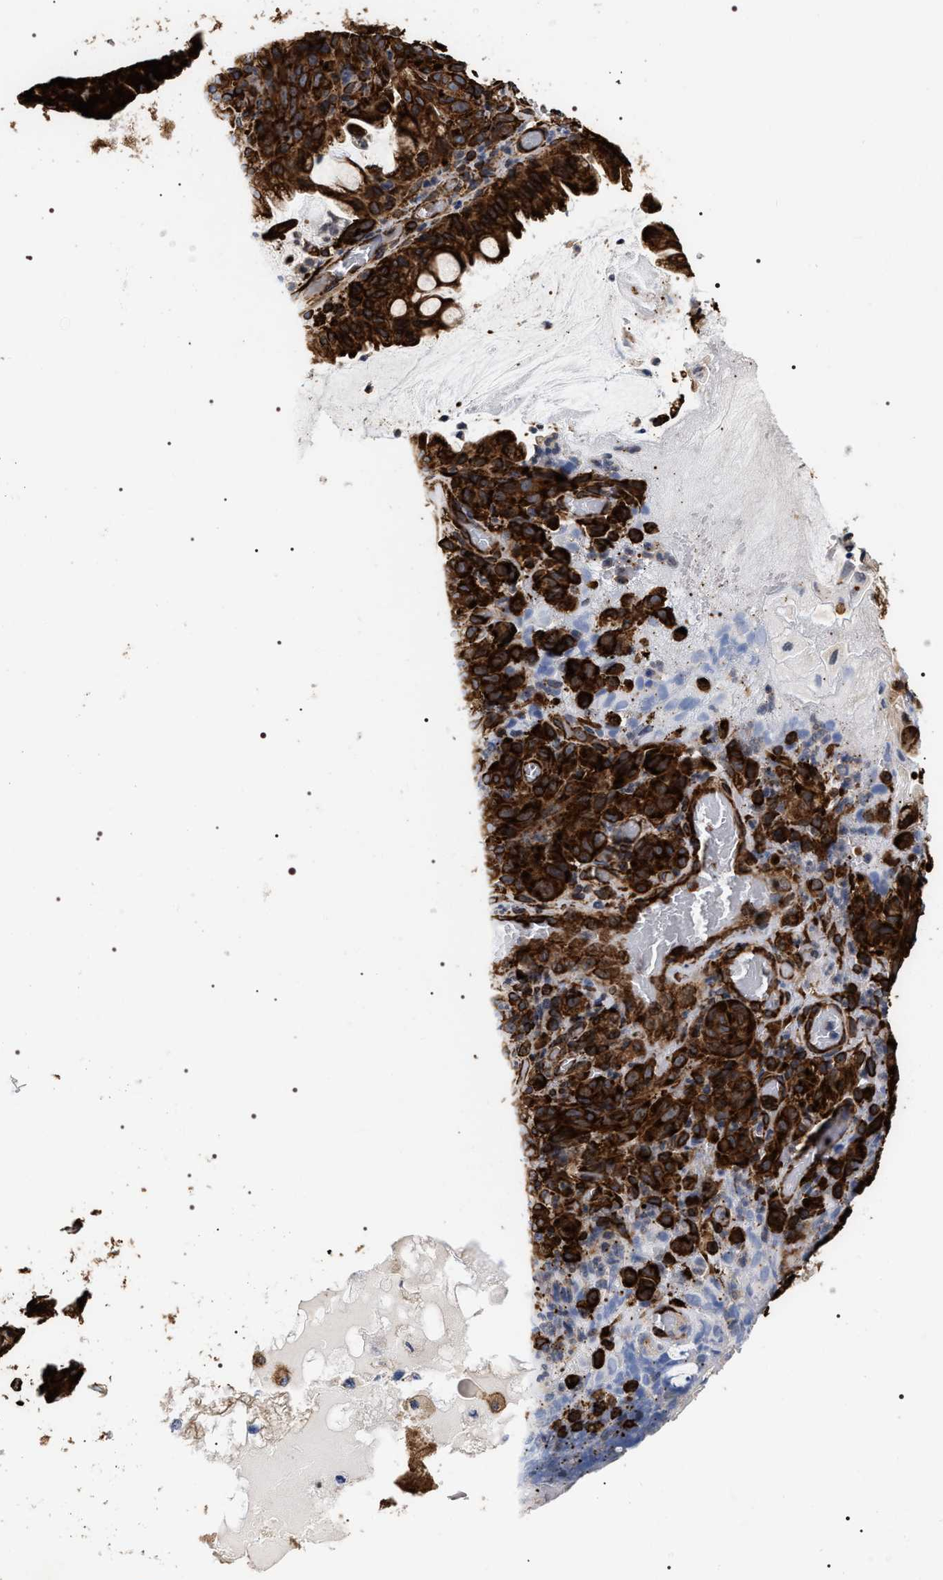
{"staining": {"intensity": "strong", "quantity": ">75%", "location": "cytoplasmic/membranous"}, "tissue": "melanoma", "cell_type": "Tumor cells", "image_type": "cancer", "snomed": [{"axis": "morphology", "description": "Malignant melanoma, NOS"}, {"axis": "topography", "description": "Rectum"}], "caption": "Protein positivity by immunohistochemistry shows strong cytoplasmic/membranous staining in about >75% of tumor cells in melanoma. Using DAB (3,3'-diaminobenzidine) (brown) and hematoxylin (blue) stains, captured at high magnification using brightfield microscopy.", "gene": "SERBP1", "patient": {"sex": "female", "age": 81}}